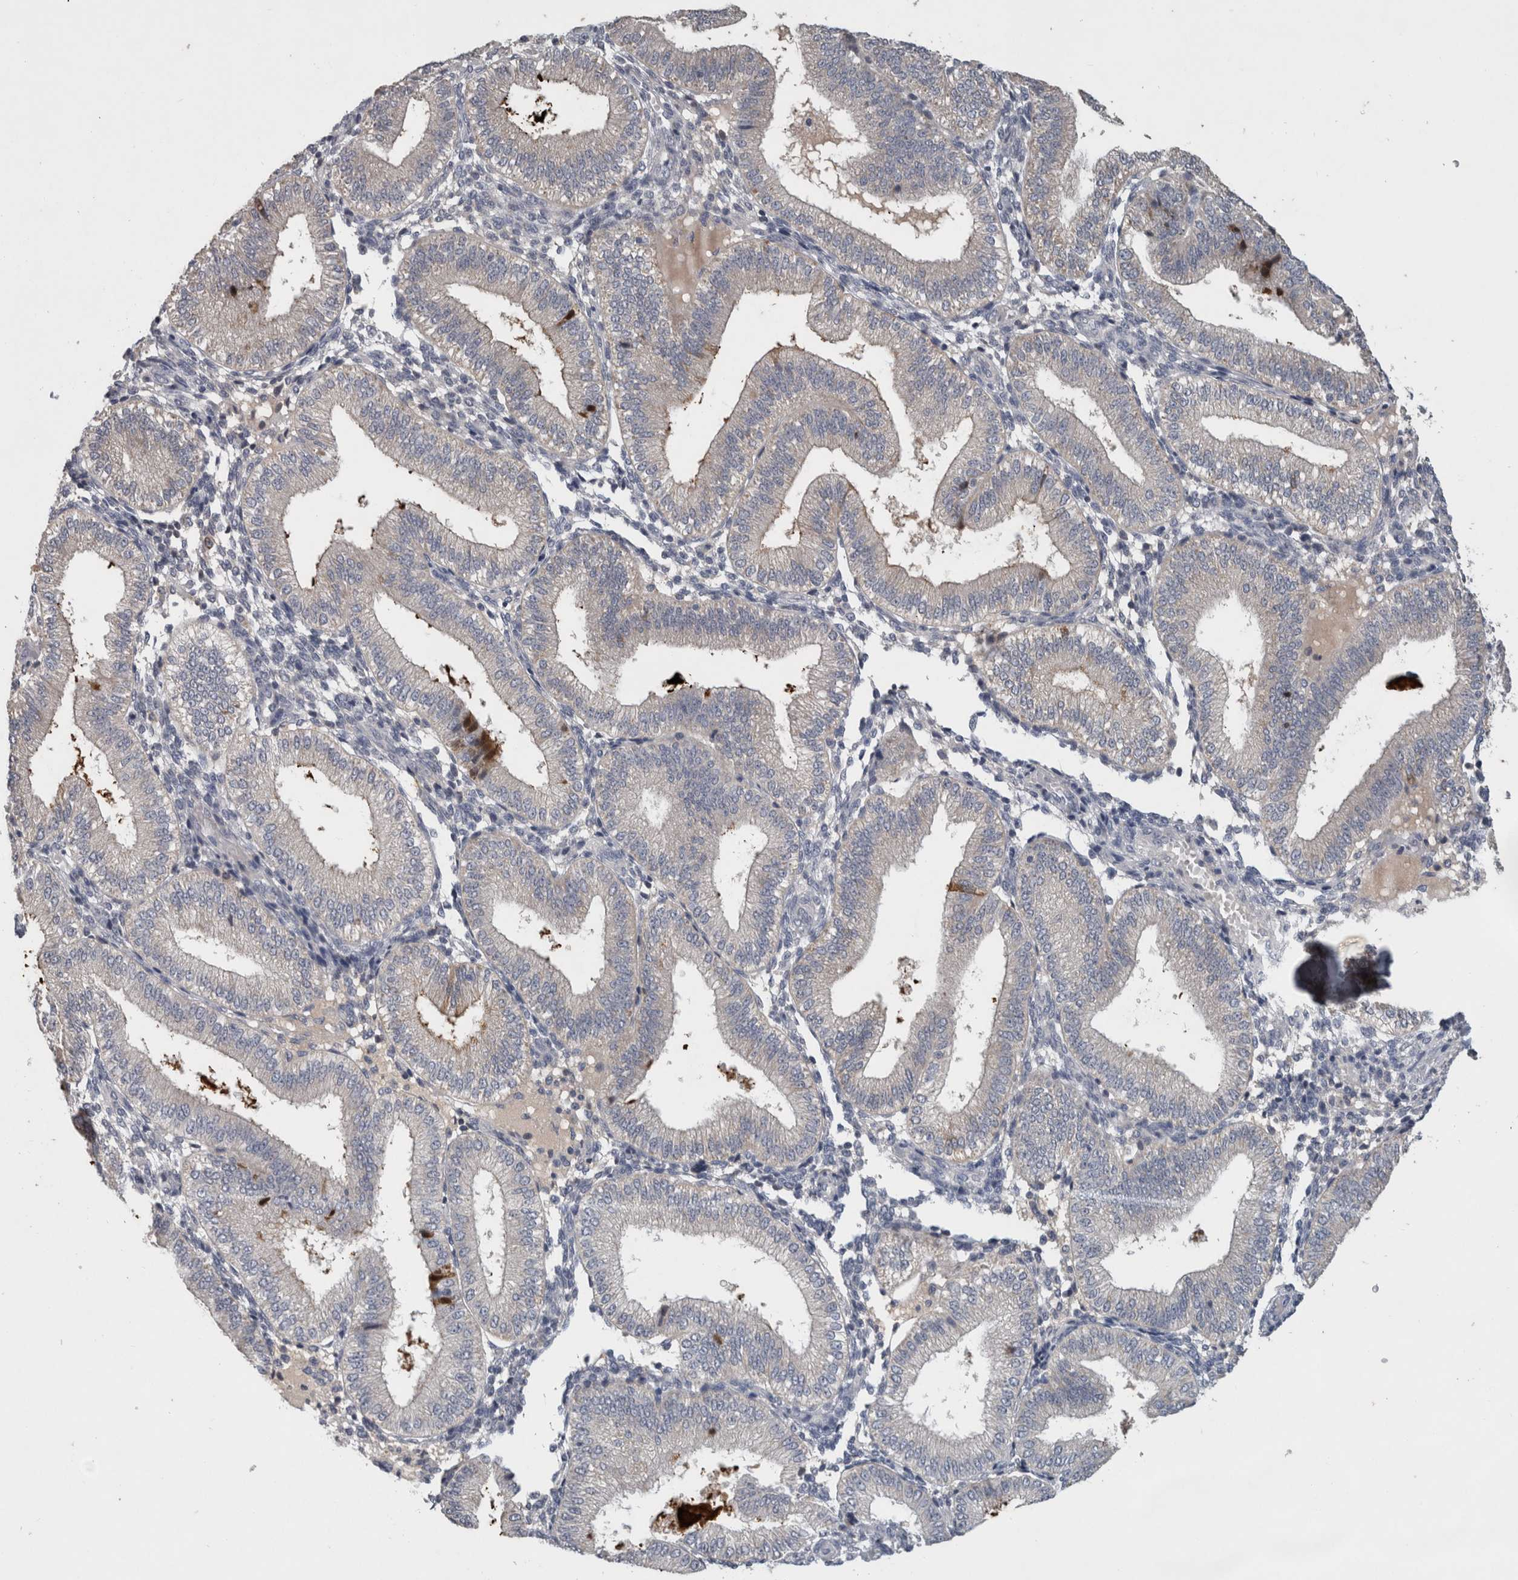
{"staining": {"intensity": "negative", "quantity": "none", "location": "none"}, "tissue": "endometrium", "cell_type": "Cells in endometrial stroma", "image_type": "normal", "snomed": [{"axis": "morphology", "description": "Normal tissue, NOS"}, {"axis": "topography", "description": "Endometrium"}], "caption": "High power microscopy micrograph of an IHC image of normal endometrium, revealing no significant staining in cells in endometrial stroma.", "gene": "SLC22A11", "patient": {"sex": "female", "age": 39}}